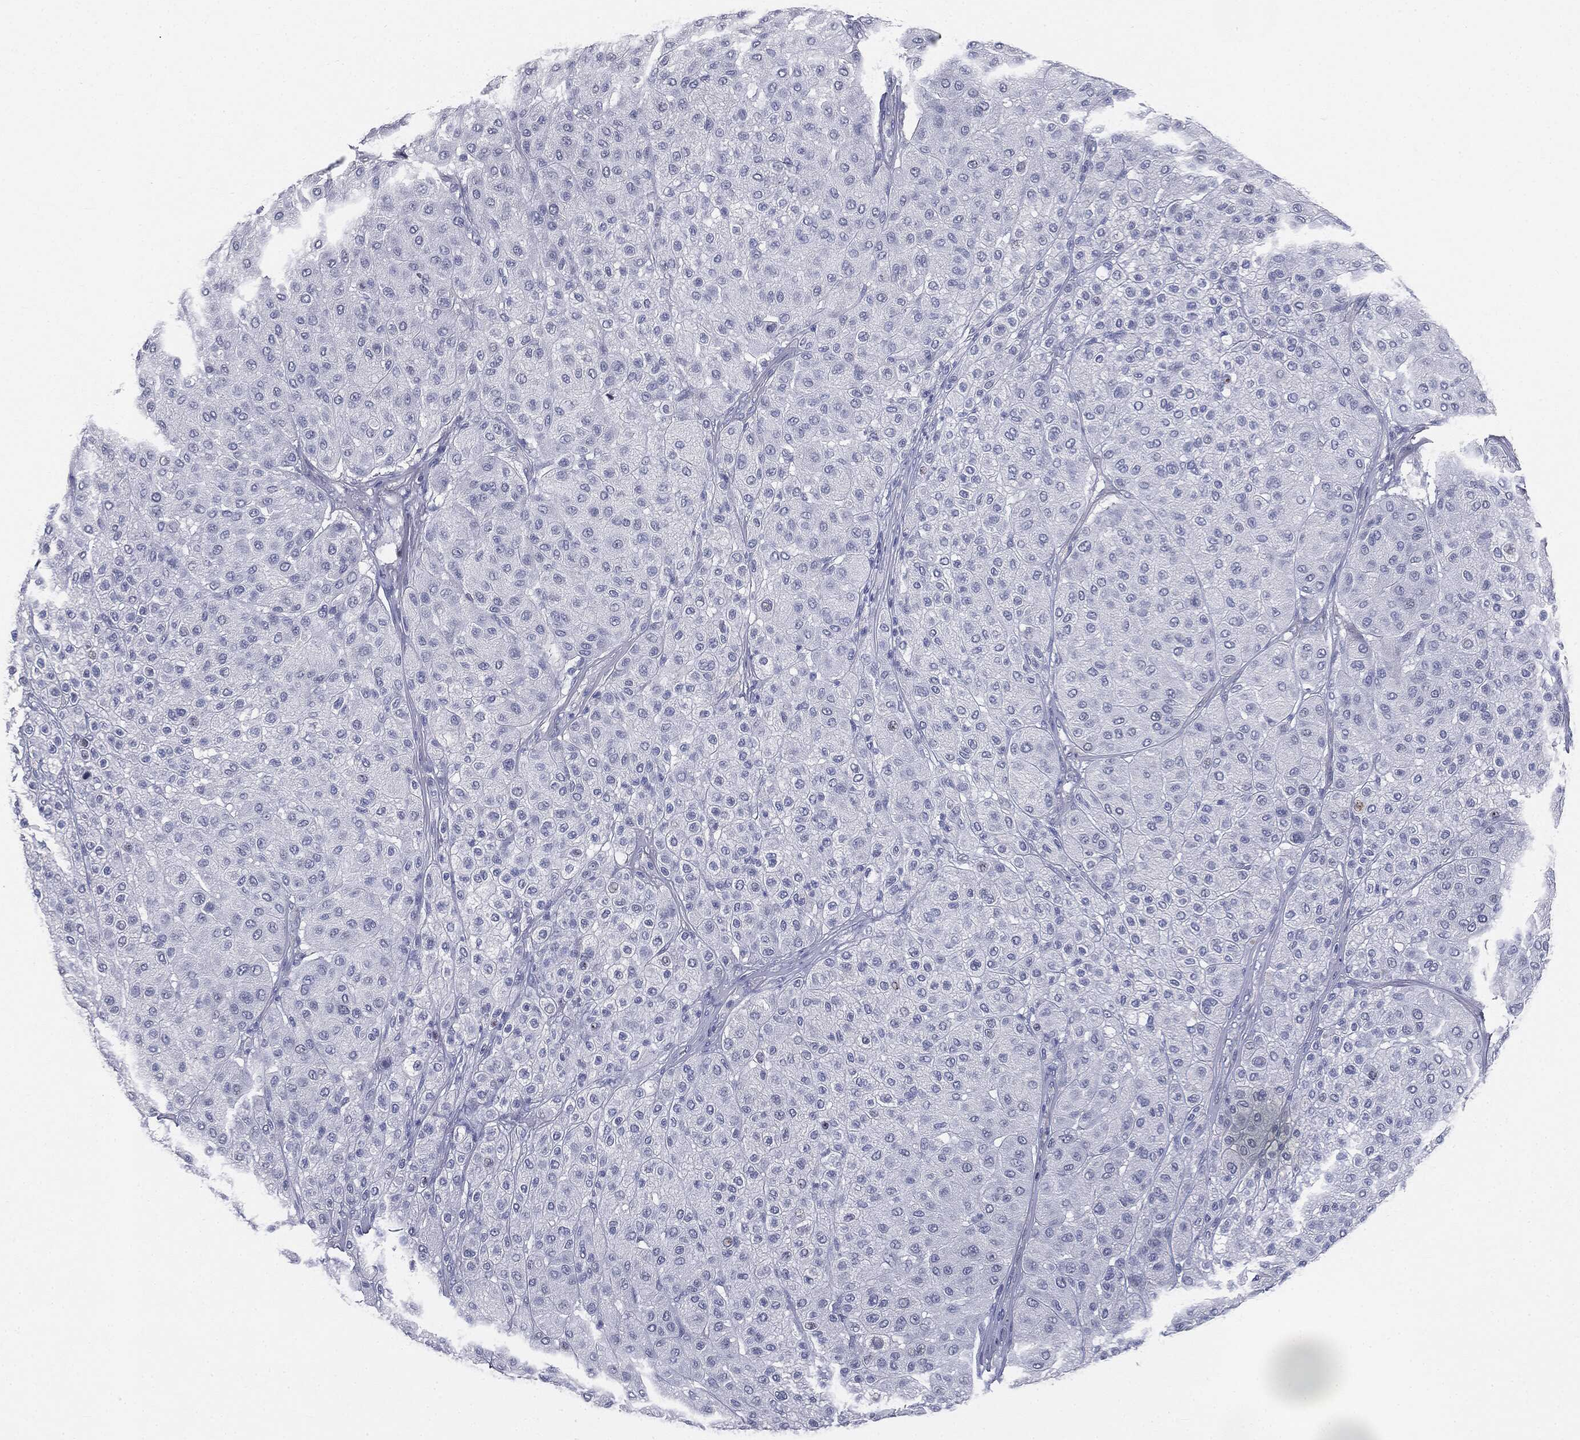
{"staining": {"intensity": "negative", "quantity": "none", "location": "none"}, "tissue": "melanoma", "cell_type": "Tumor cells", "image_type": "cancer", "snomed": [{"axis": "morphology", "description": "Malignant melanoma, Metastatic site"}, {"axis": "topography", "description": "Smooth muscle"}], "caption": "A high-resolution micrograph shows IHC staining of melanoma, which reveals no significant positivity in tumor cells.", "gene": "MUC5AC", "patient": {"sex": "male", "age": 41}}